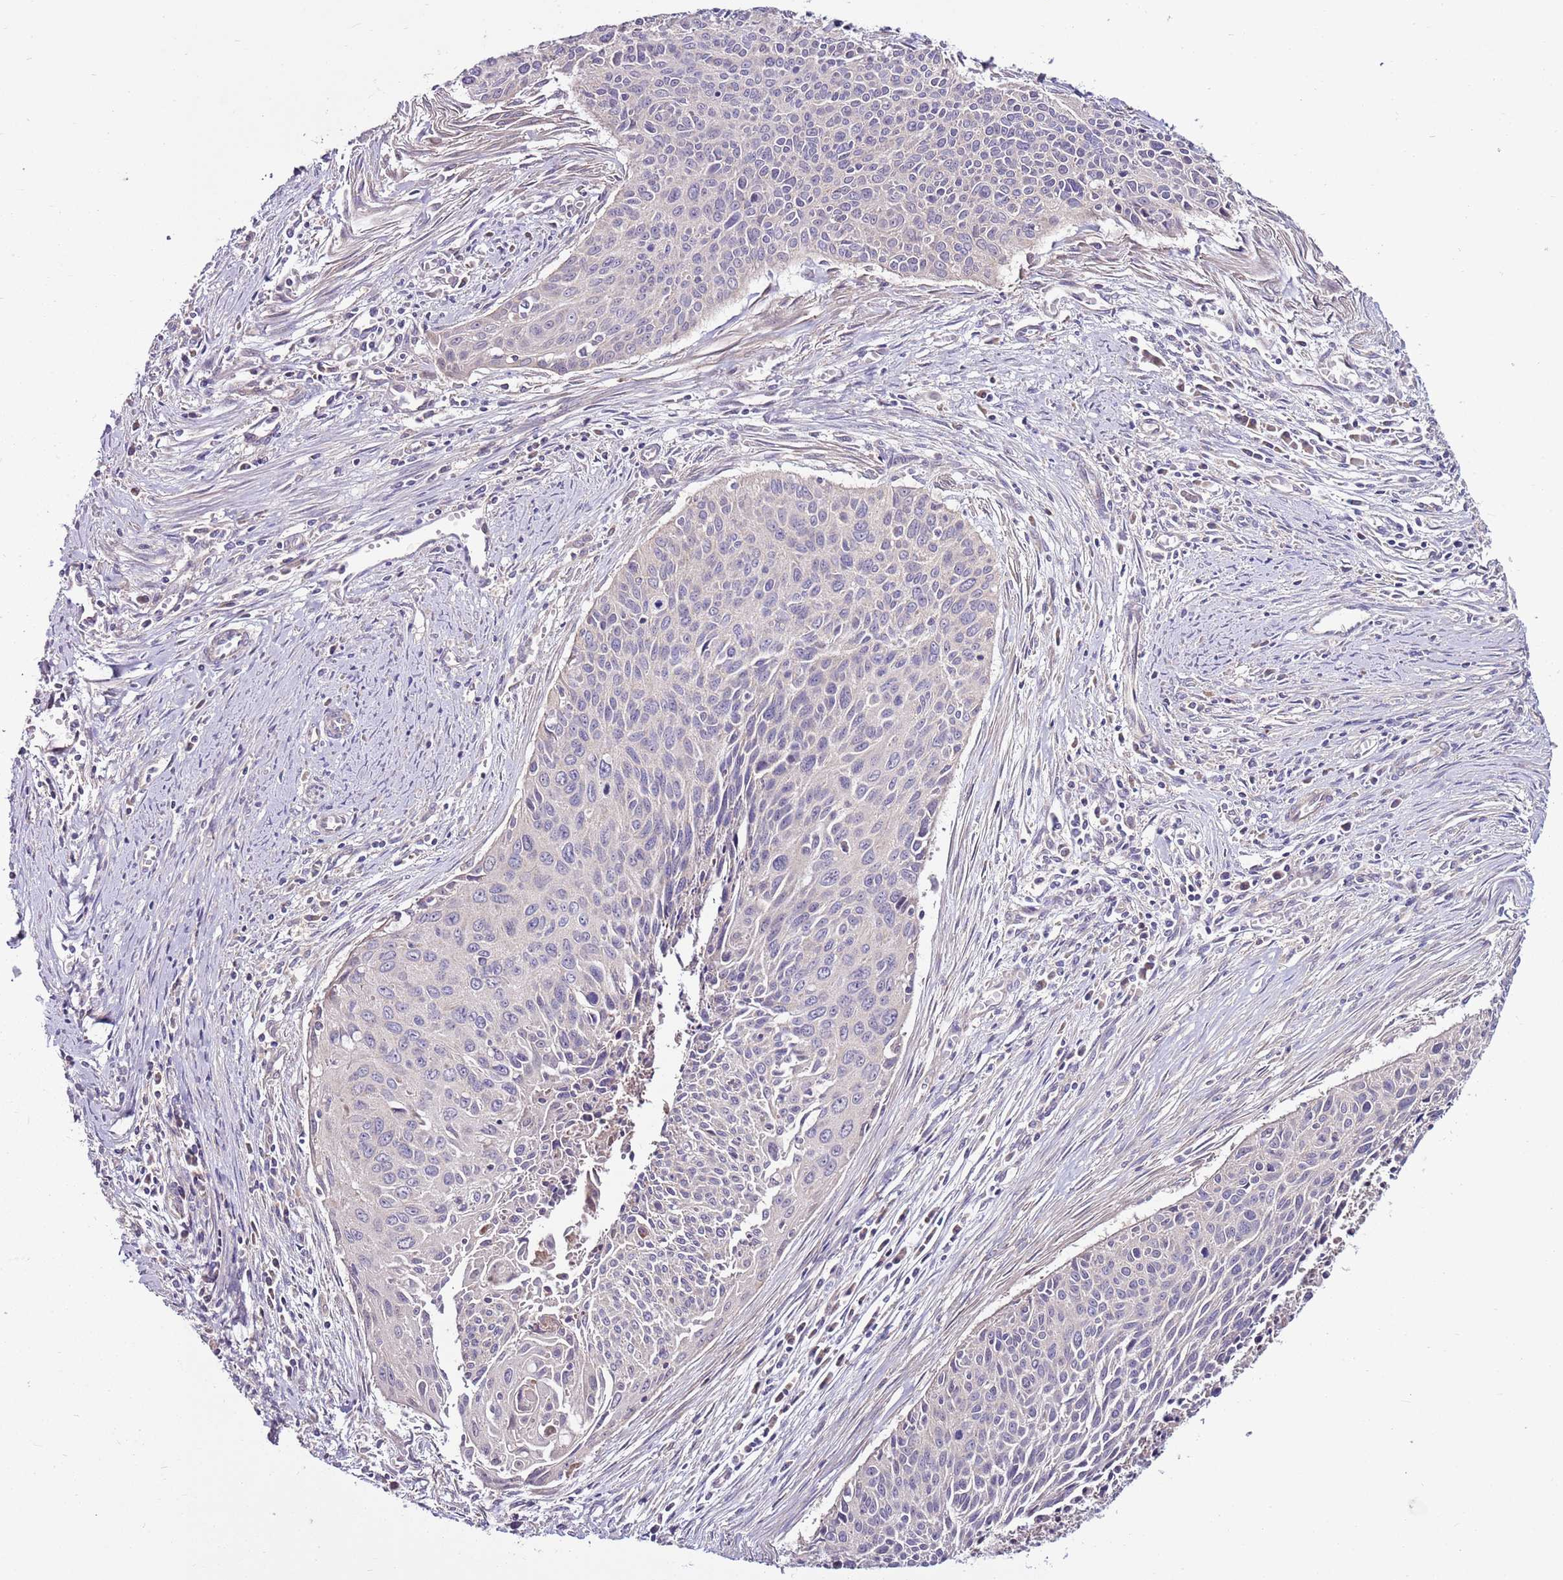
{"staining": {"intensity": "weak", "quantity": "<25%", "location": "cytoplasmic/membranous"}, "tissue": "cervical cancer", "cell_type": "Tumor cells", "image_type": "cancer", "snomed": [{"axis": "morphology", "description": "Squamous cell carcinoma, NOS"}, {"axis": "topography", "description": "Cervix"}], "caption": "The histopathology image displays no staining of tumor cells in squamous cell carcinoma (cervical).", "gene": "SMG1", "patient": {"sex": "female", "age": 55}}